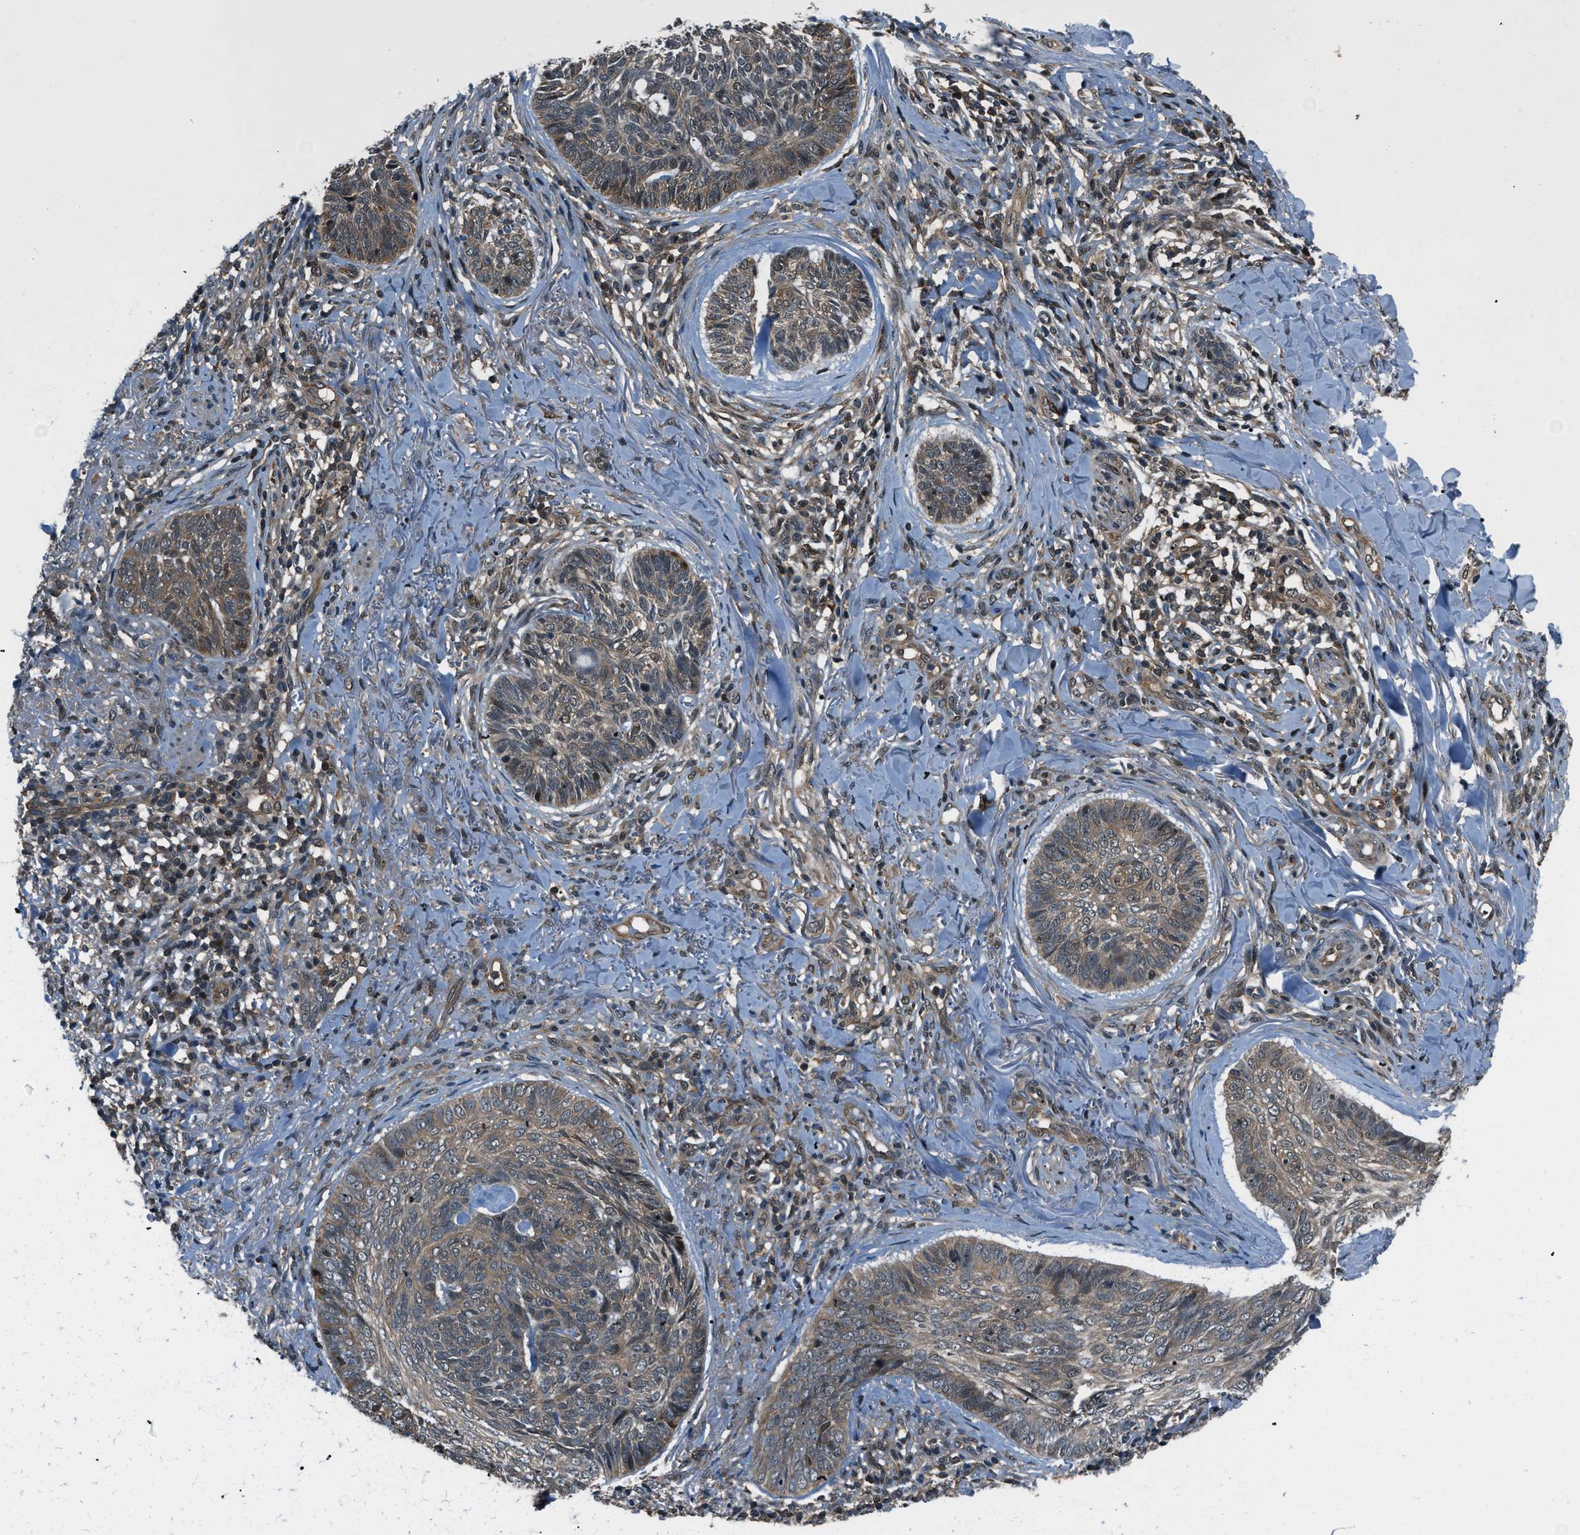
{"staining": {"intensity": "weak", "quantity": ">75%", "location": "cytoplasmic/membranous"}, "tissue": "skin cancer", "cell_type": "Tumor cells", "image_type": "cancer", "snomed": [{"axis": "morphology", "description": "Basal cell carcinoma"}, {"axis": "topography", "description": "Skin"}], "caption": "The image displays a brown stain indicating the presence of a protein in the cytoplasmic/membranous of tumor cells in skin cancer. Nuclei are stained in blue.", "gene": "NUDCD3", "patient": {"sex": "male", "age": 43}}